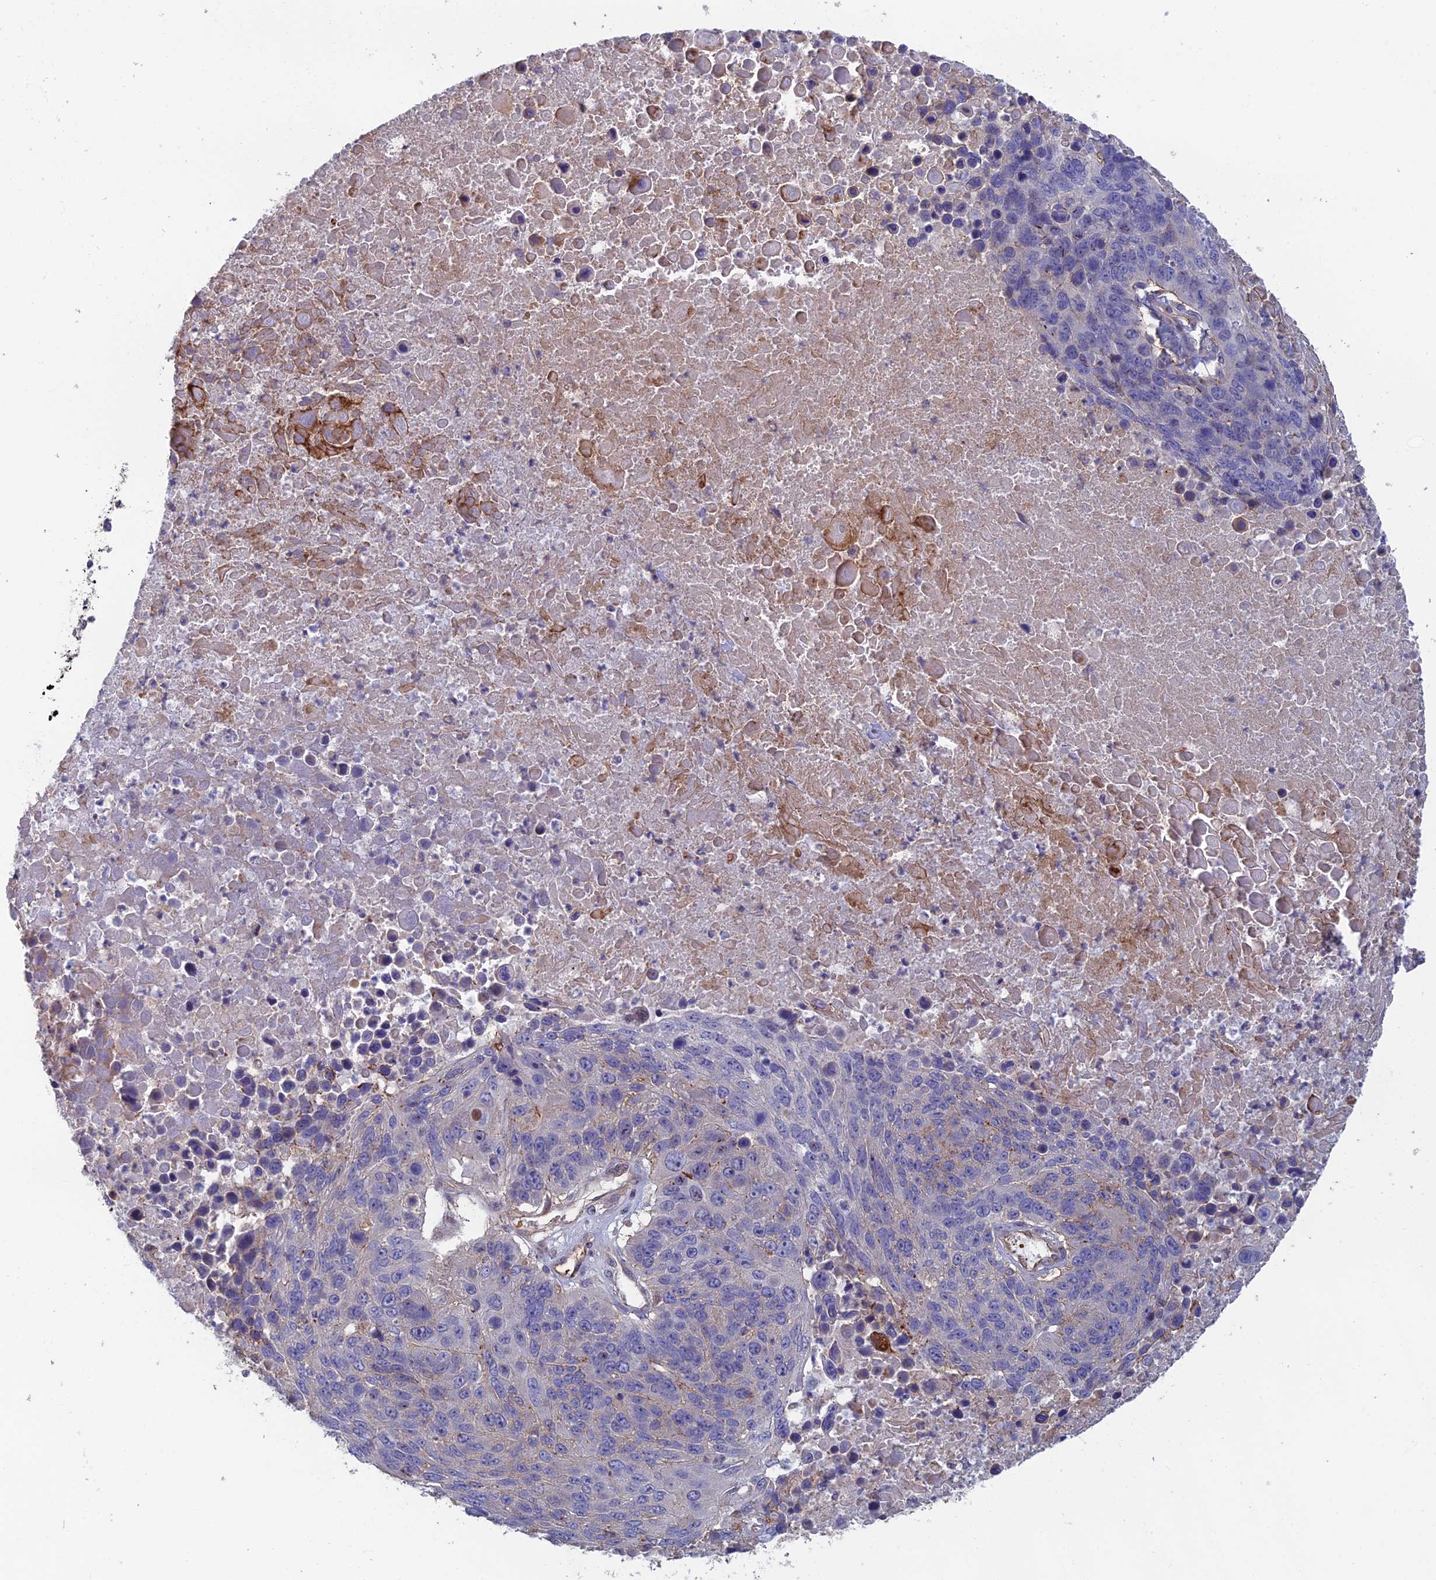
{"staining": {"intensity": "negative", "quantity": "none", "location": "none"}, "tissue": "lung cancer", "cell_type": "Tumor cells", "image_type": "cancer", "snomed": [{"axis": "morphology", "description": "Normal tissue, NOS"}, {"axis": "morphology", "description": "Squamous cell carcinoma, NOS"}, {"axis": "topography", "description": "Lymph node"}, {"axis": "topography", "description": "Lung"}], "caption": "An image of lung squamous cell carcinoma stained for a protein reveals no brown staining in tumor cells.", "gene": "C15orf62", "patient": {"sex": "male", "age": 66}}